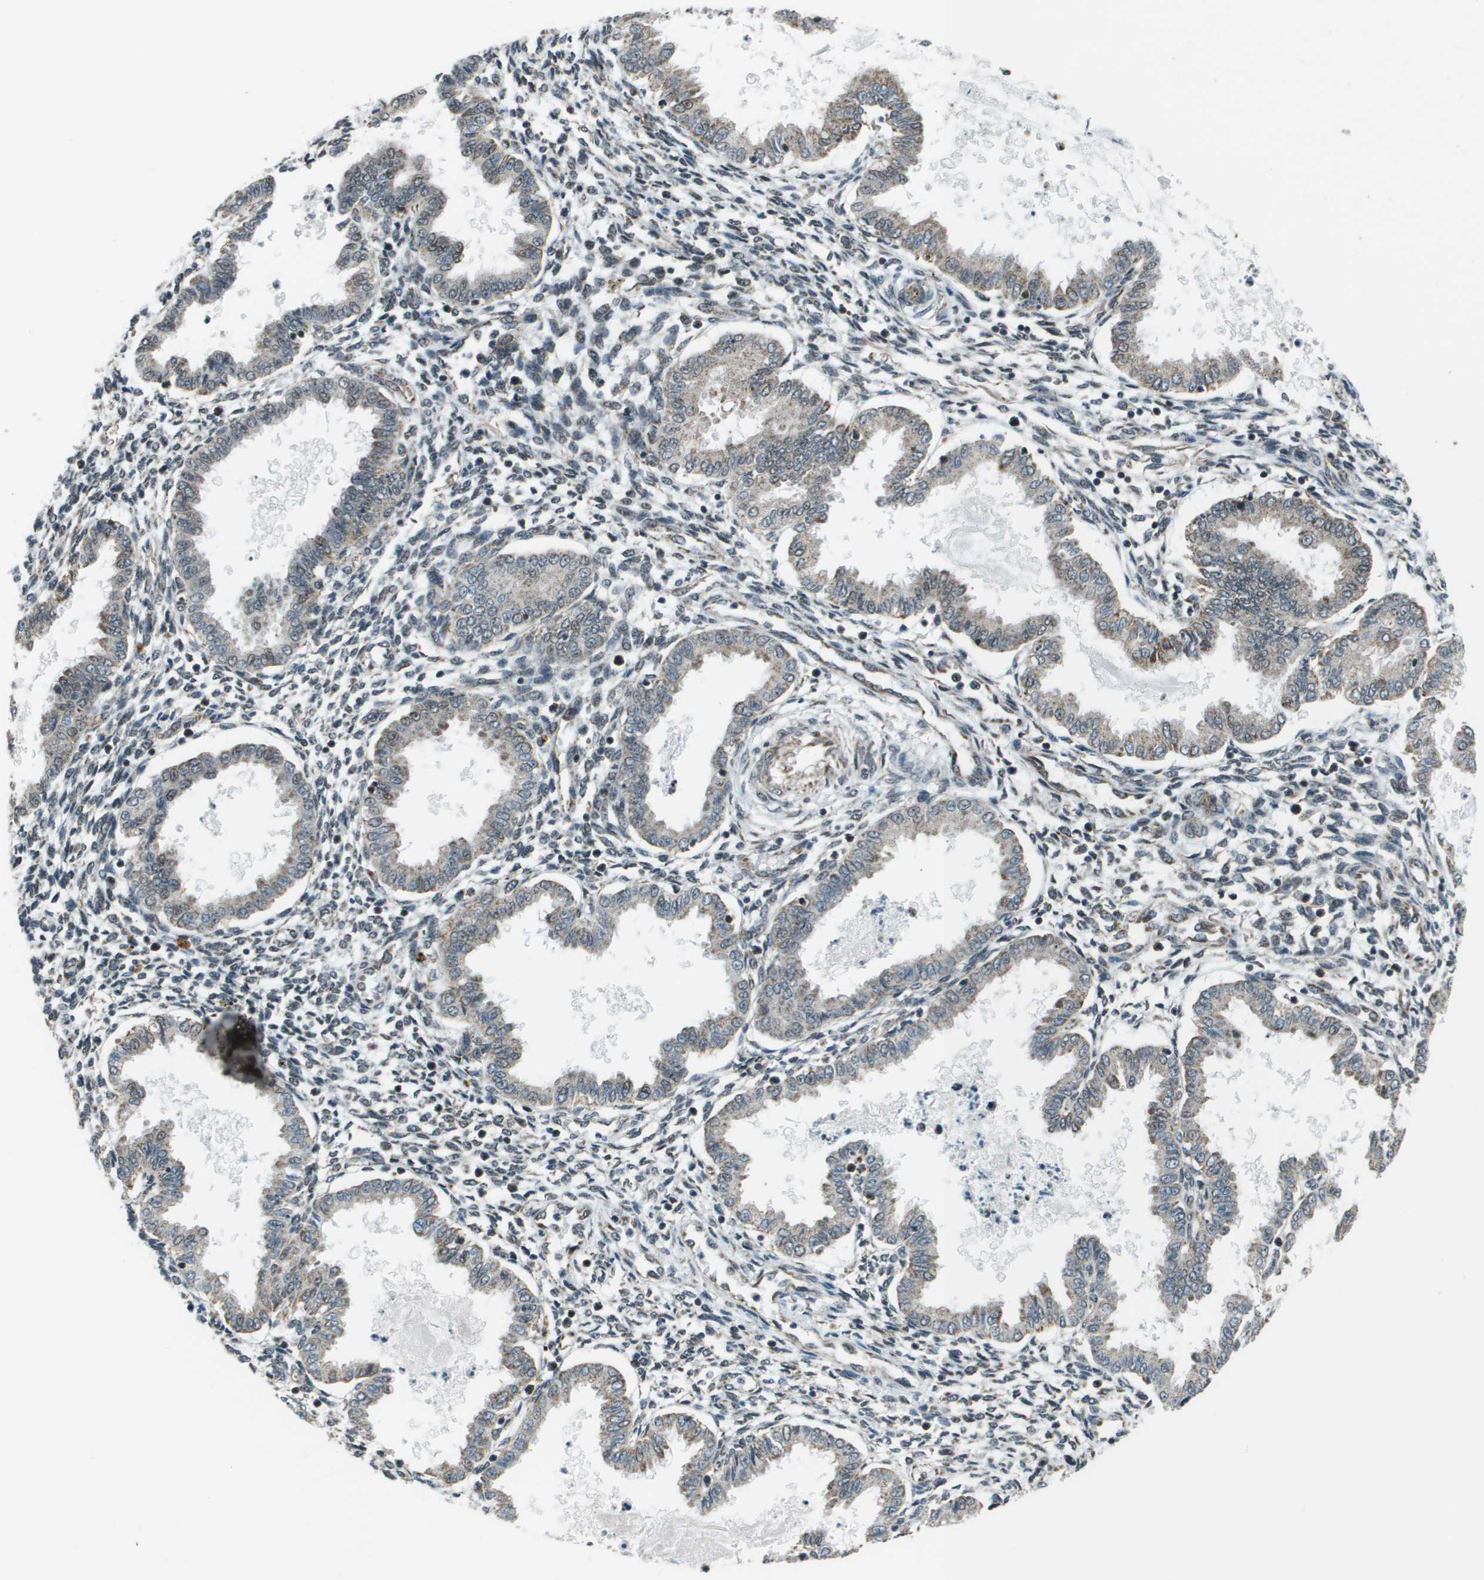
{"staining": {"intensity": "weak", "quantity": "25%-75%", "location": "cytoplasmic/membranous"}, "tissue": "endometrium", "cell_type": "Cells in endometrial stroma", "image_type": "normal", "snomed": [{"axis": "morphology", "description": "Normal tissue, NOS"}, {"axis": "topography", "description": "Endometrium"}], "caption": "Immunohistochemistry (IHC) (DAB) staining of benign endometrium reveals weak cytoplasmic/membranous protein staining in about 25%-75% of cells in endometrial stroma. (Brightfield microscopy of DAB IHC at high magnification).", "gene": "PPFIA1", "patient": {"sex": "female", "age": 33}}